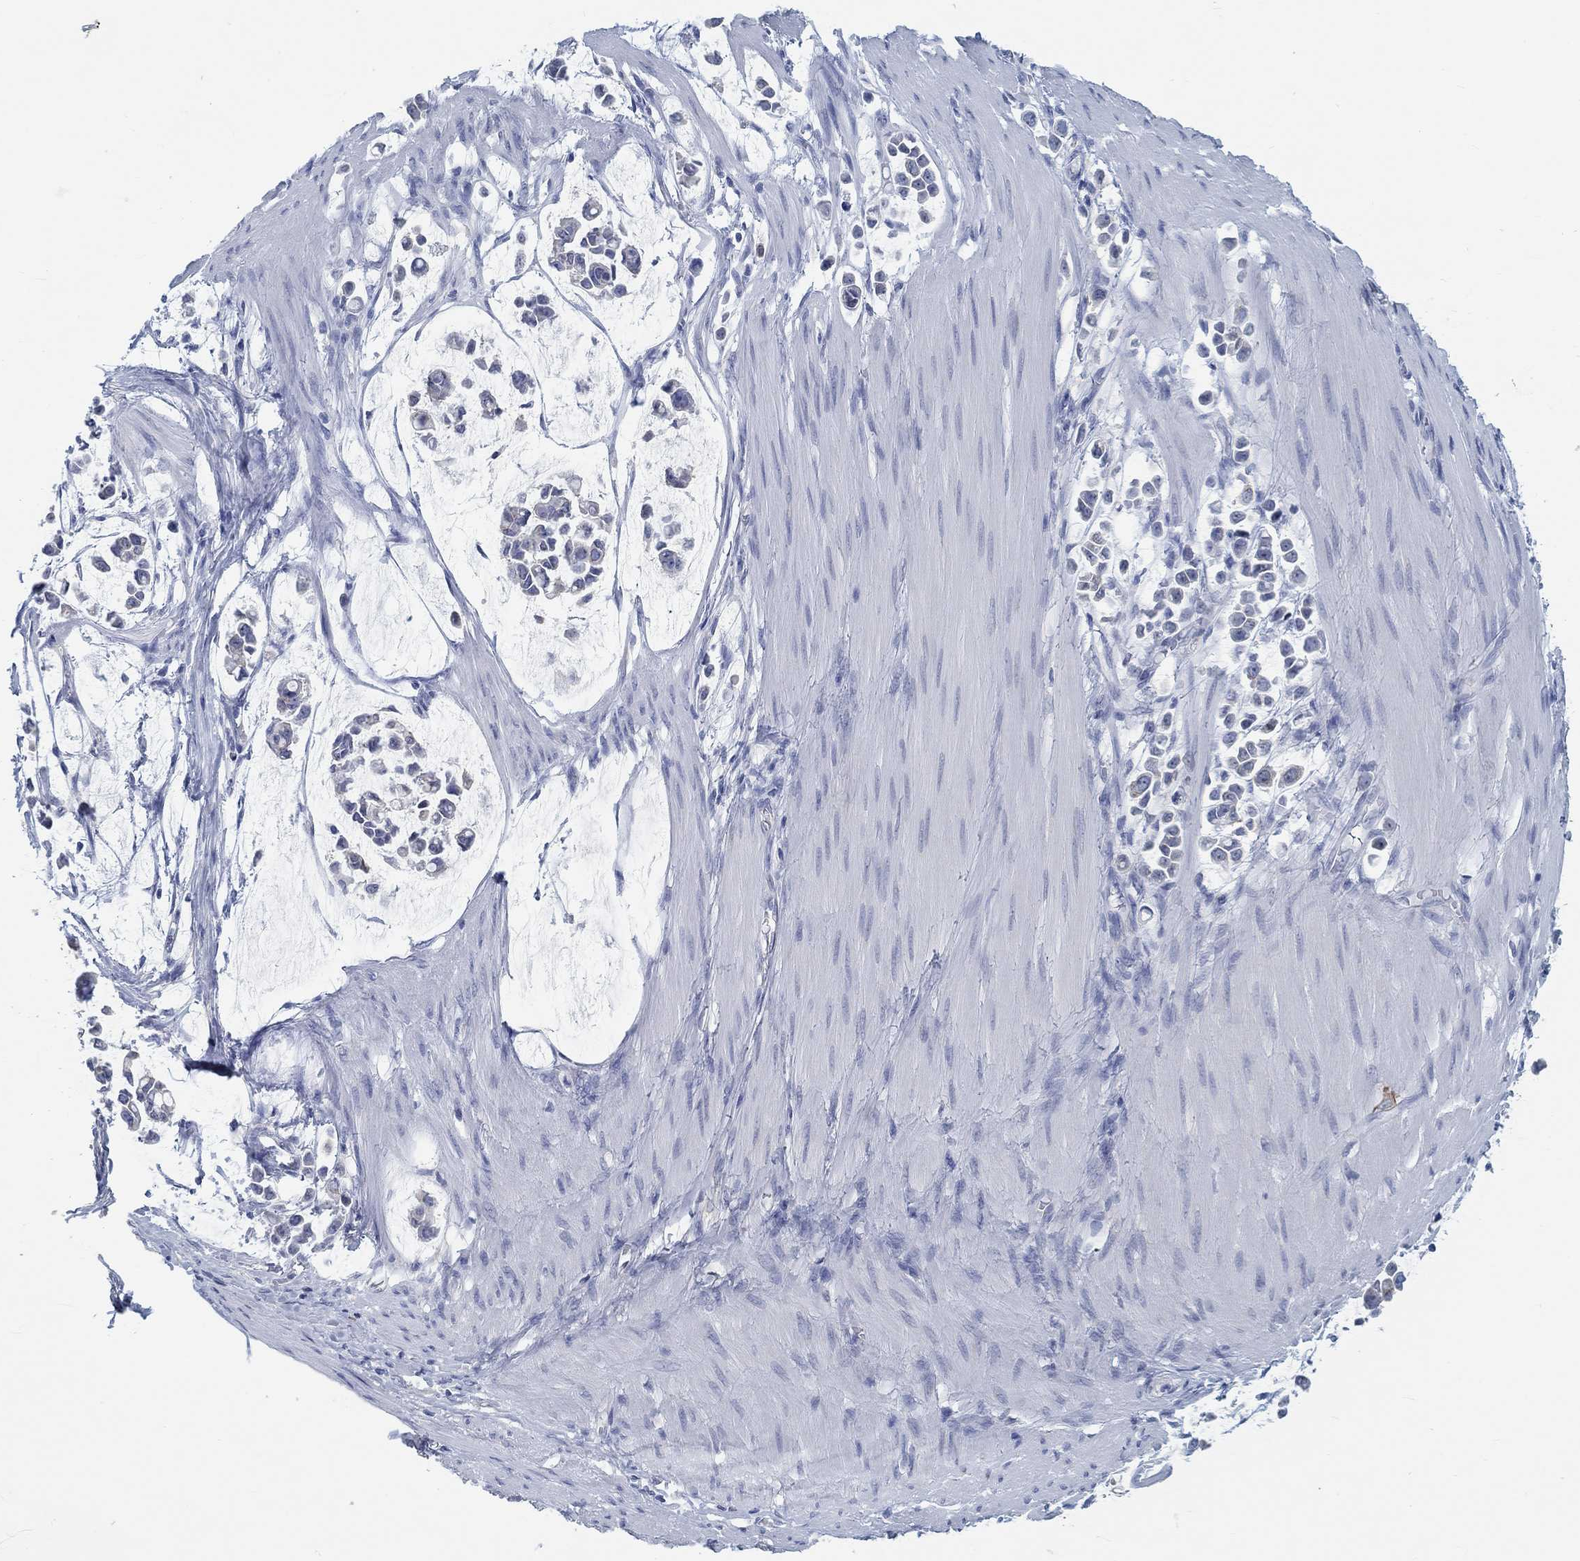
{"staining": {"intensity": "negative", "quantity": "none", "location": "none"}, "tissue": "stomach cancer", "cell_type": "Tumor cells", "image_type": "cancer", "snomed": [{"axis": "morphology", "description": "Adenocarcinoma, NOS"}, {"axis": "topography", "description": "Stomach"}], "caption": "An image of adenocarcinoma (stomach) stained for a protein reveals no brown staining in tumor cells. (DAB (3,3'-diaminobenzidine) immunohistochemistry (IHC) visualized using brightfield microscopy, high magnification).", "gene": "TEKT4", "patient": {"sex": "male", "age": 82}}